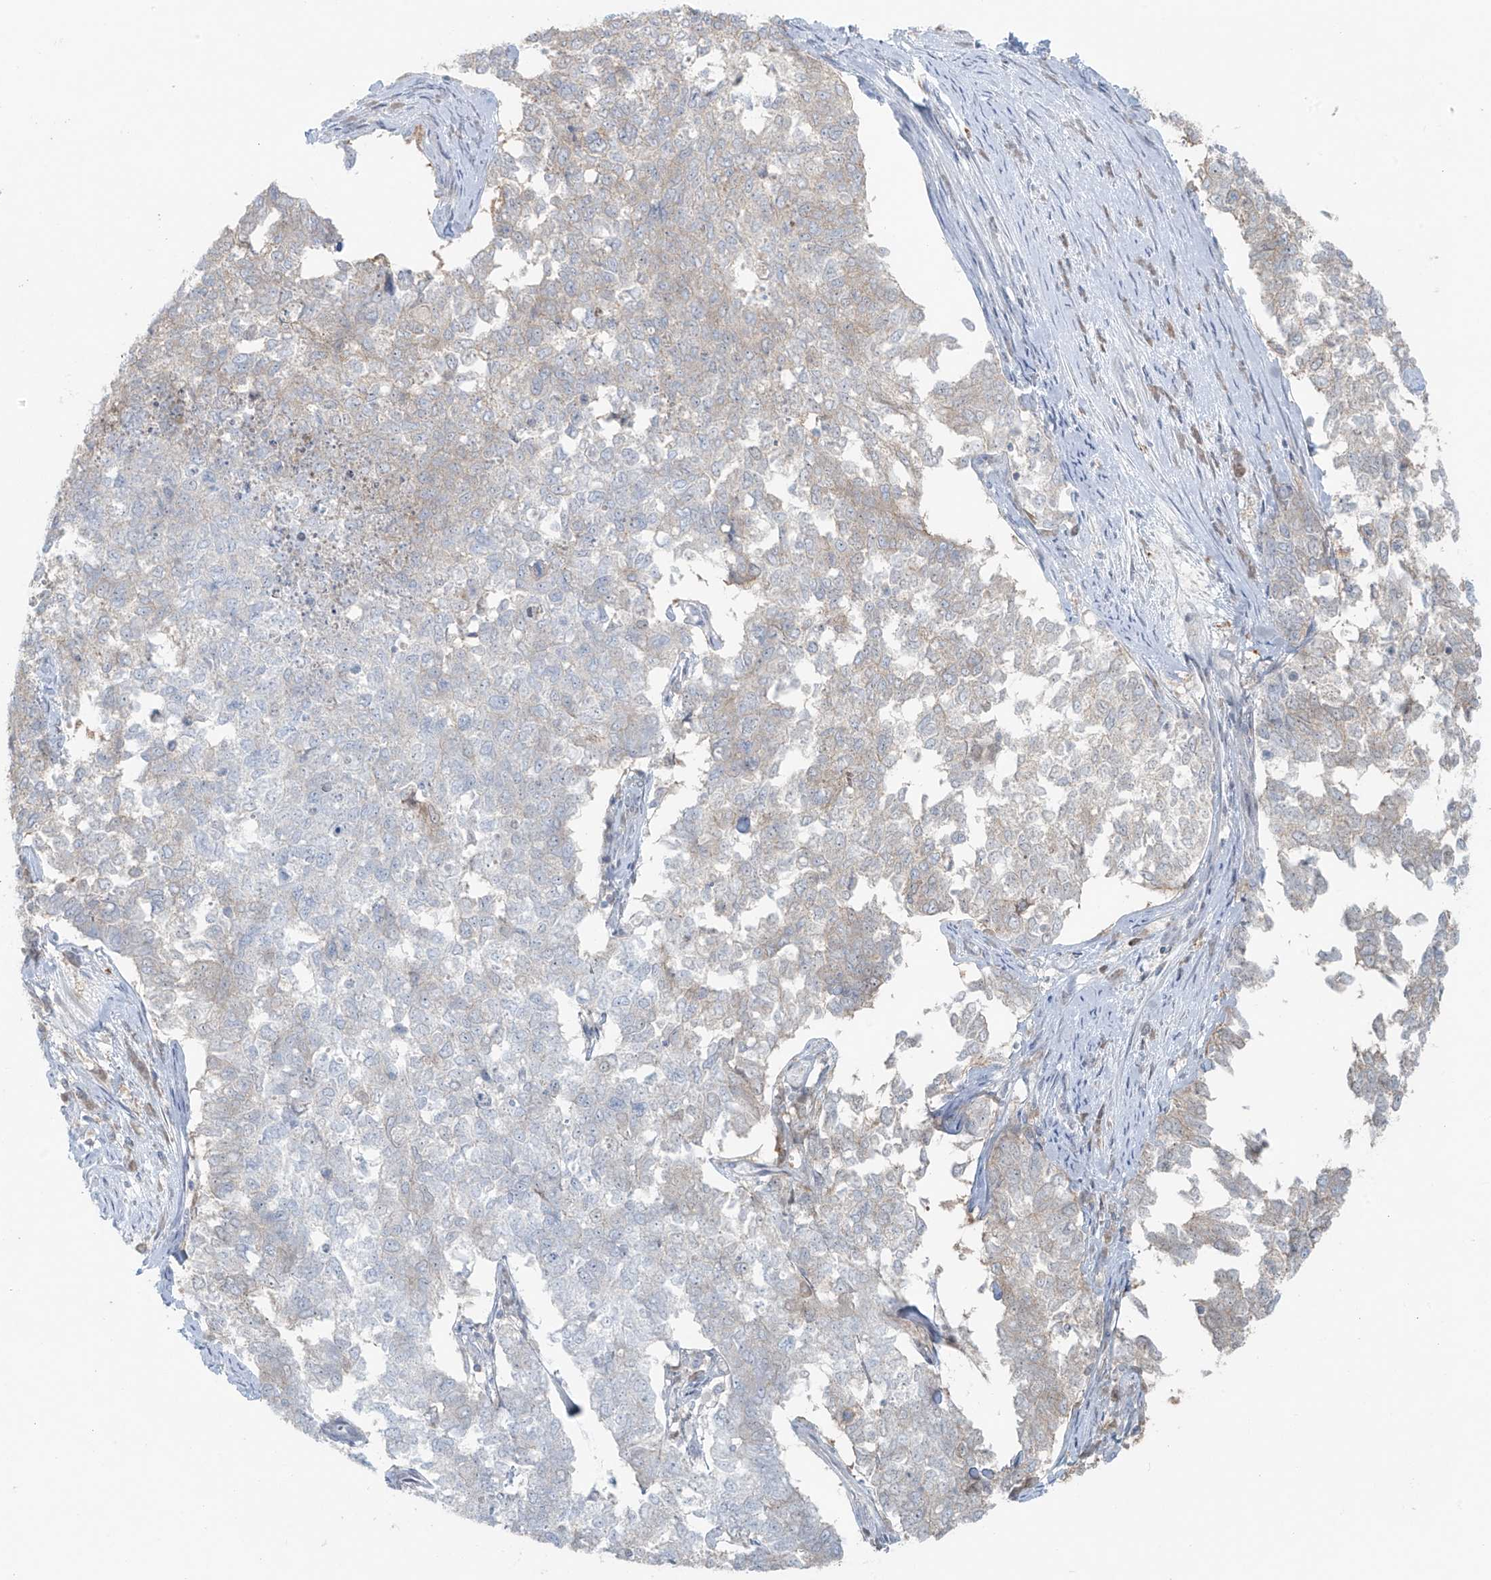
{"staining": {"intensity": "weak", "quantity": "<25%", "location": "cytoplasmic/membranous"}, "tissue": "cervical cancer", "cell_type": "Tumor cells", "image_type": "cancer", "snomed": [{"axis": "morphology", "description": "Squamous cell carcinoma, NOS"}, {"axis": "topography", "description": "Cervix"}], "caption": "This is an immunohistochemistry image of human cervical squamous cell carcinoma. There is no staining in tumor cells.", "gene": "PPAT", "patient": {"sex": "female", "age": 63}}